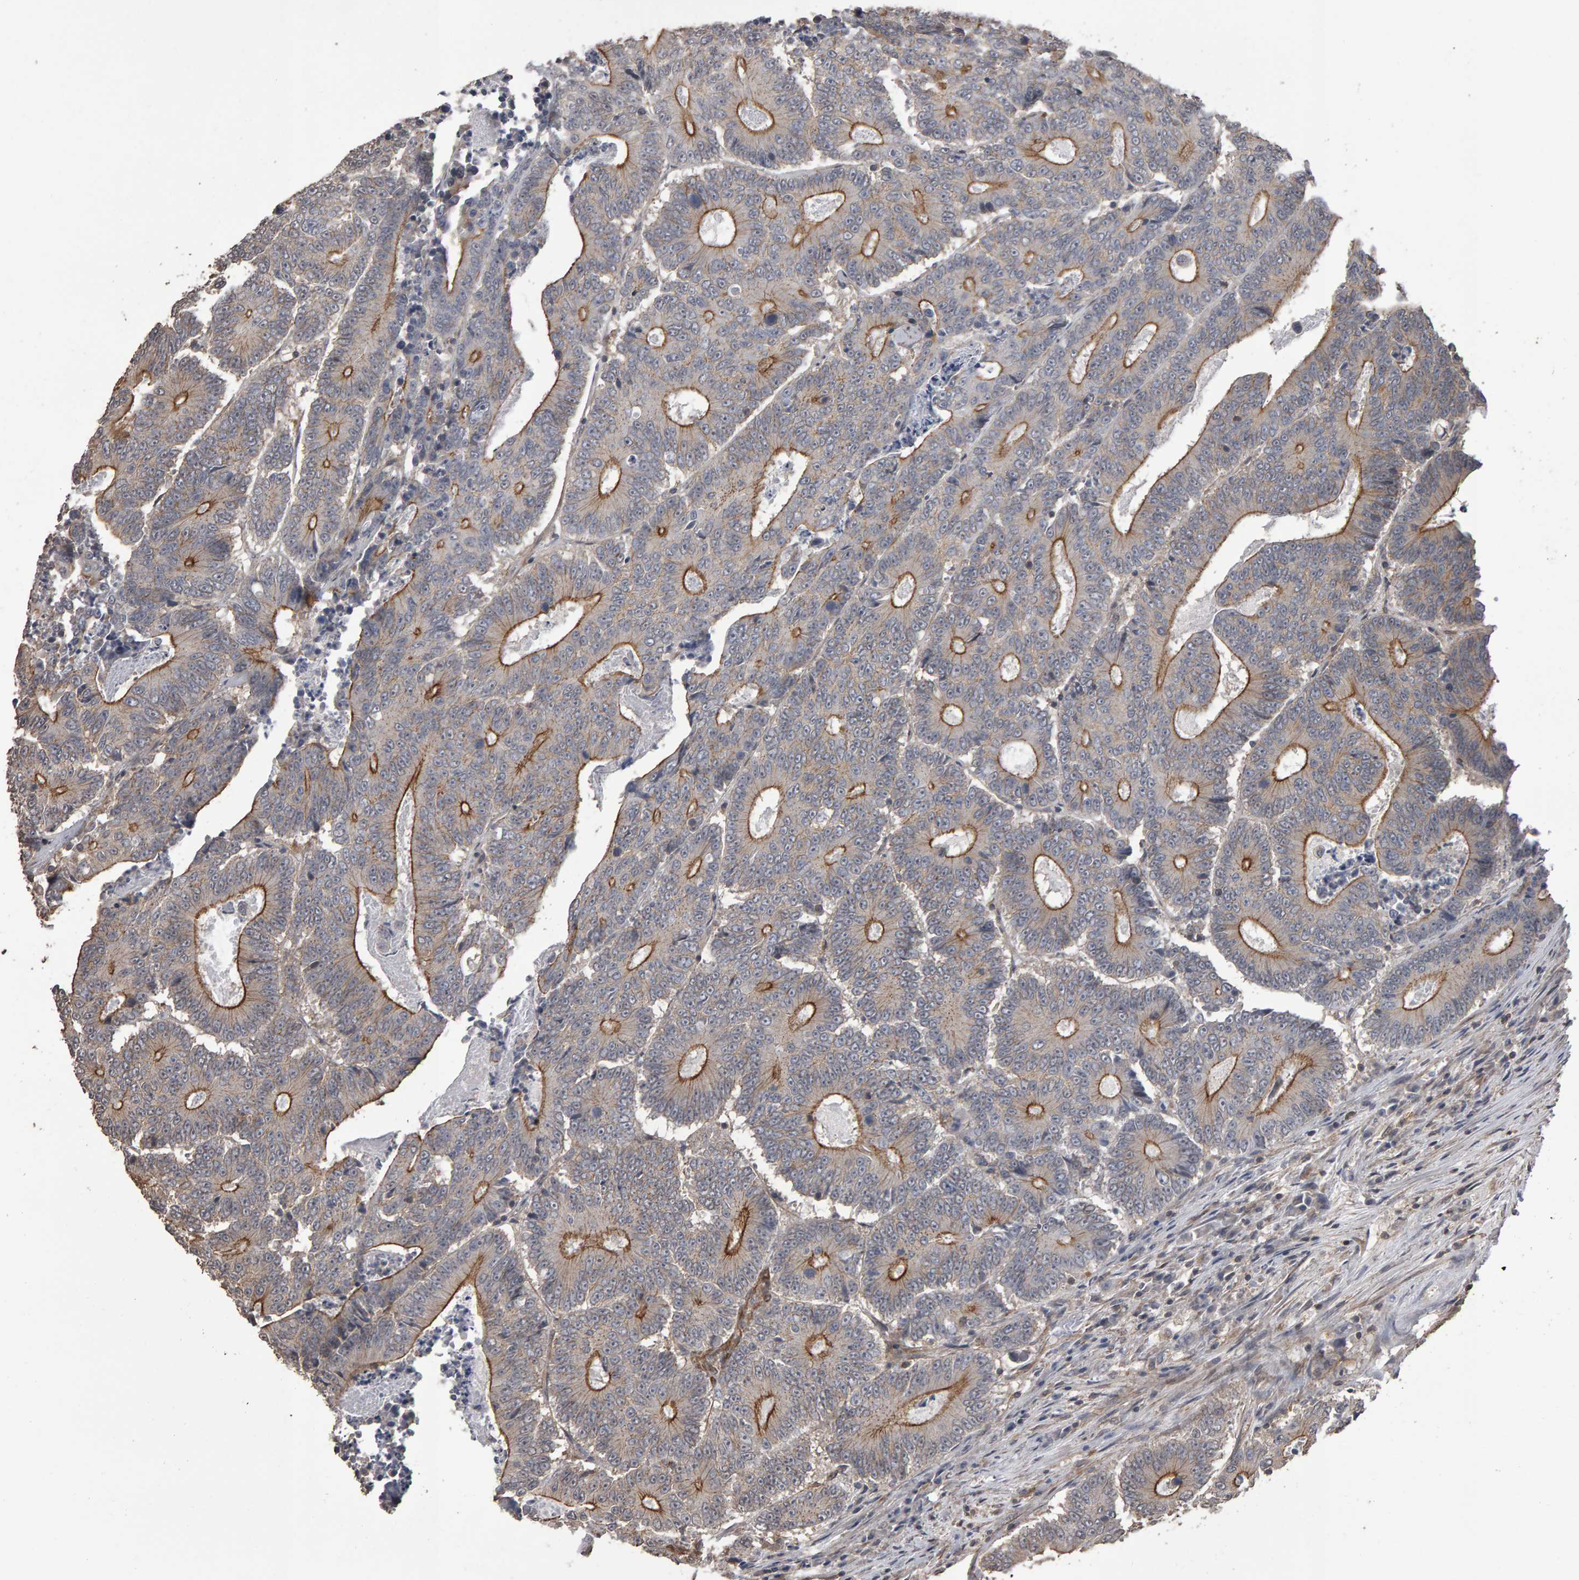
{"staining": {"intensity": "moderate", "quantity": "25%-75%", "location": "cytoplasmic/membranous"}, "tissue": "colorectal cancer", "cell_type": "Tumor cells", "image_type": "cancer", "snomed": [{"axis": "morphology", "description": "Adenocarcinoma, NOS"}, {"axis": "topography", "description": "Colon"}], "caption": "IHC image of neoplastic tissue: colorectal cancer (adenocarcinoma) stained using IHC demonstrates medium levels of moderate protein expression localized specifically in the cytoplasmic/membranous of tumor cells, appearing as a cytoplasmic/membranous brown color.", "gene": "SCRIB", "patient": {"sex": "male", "age": 83}}